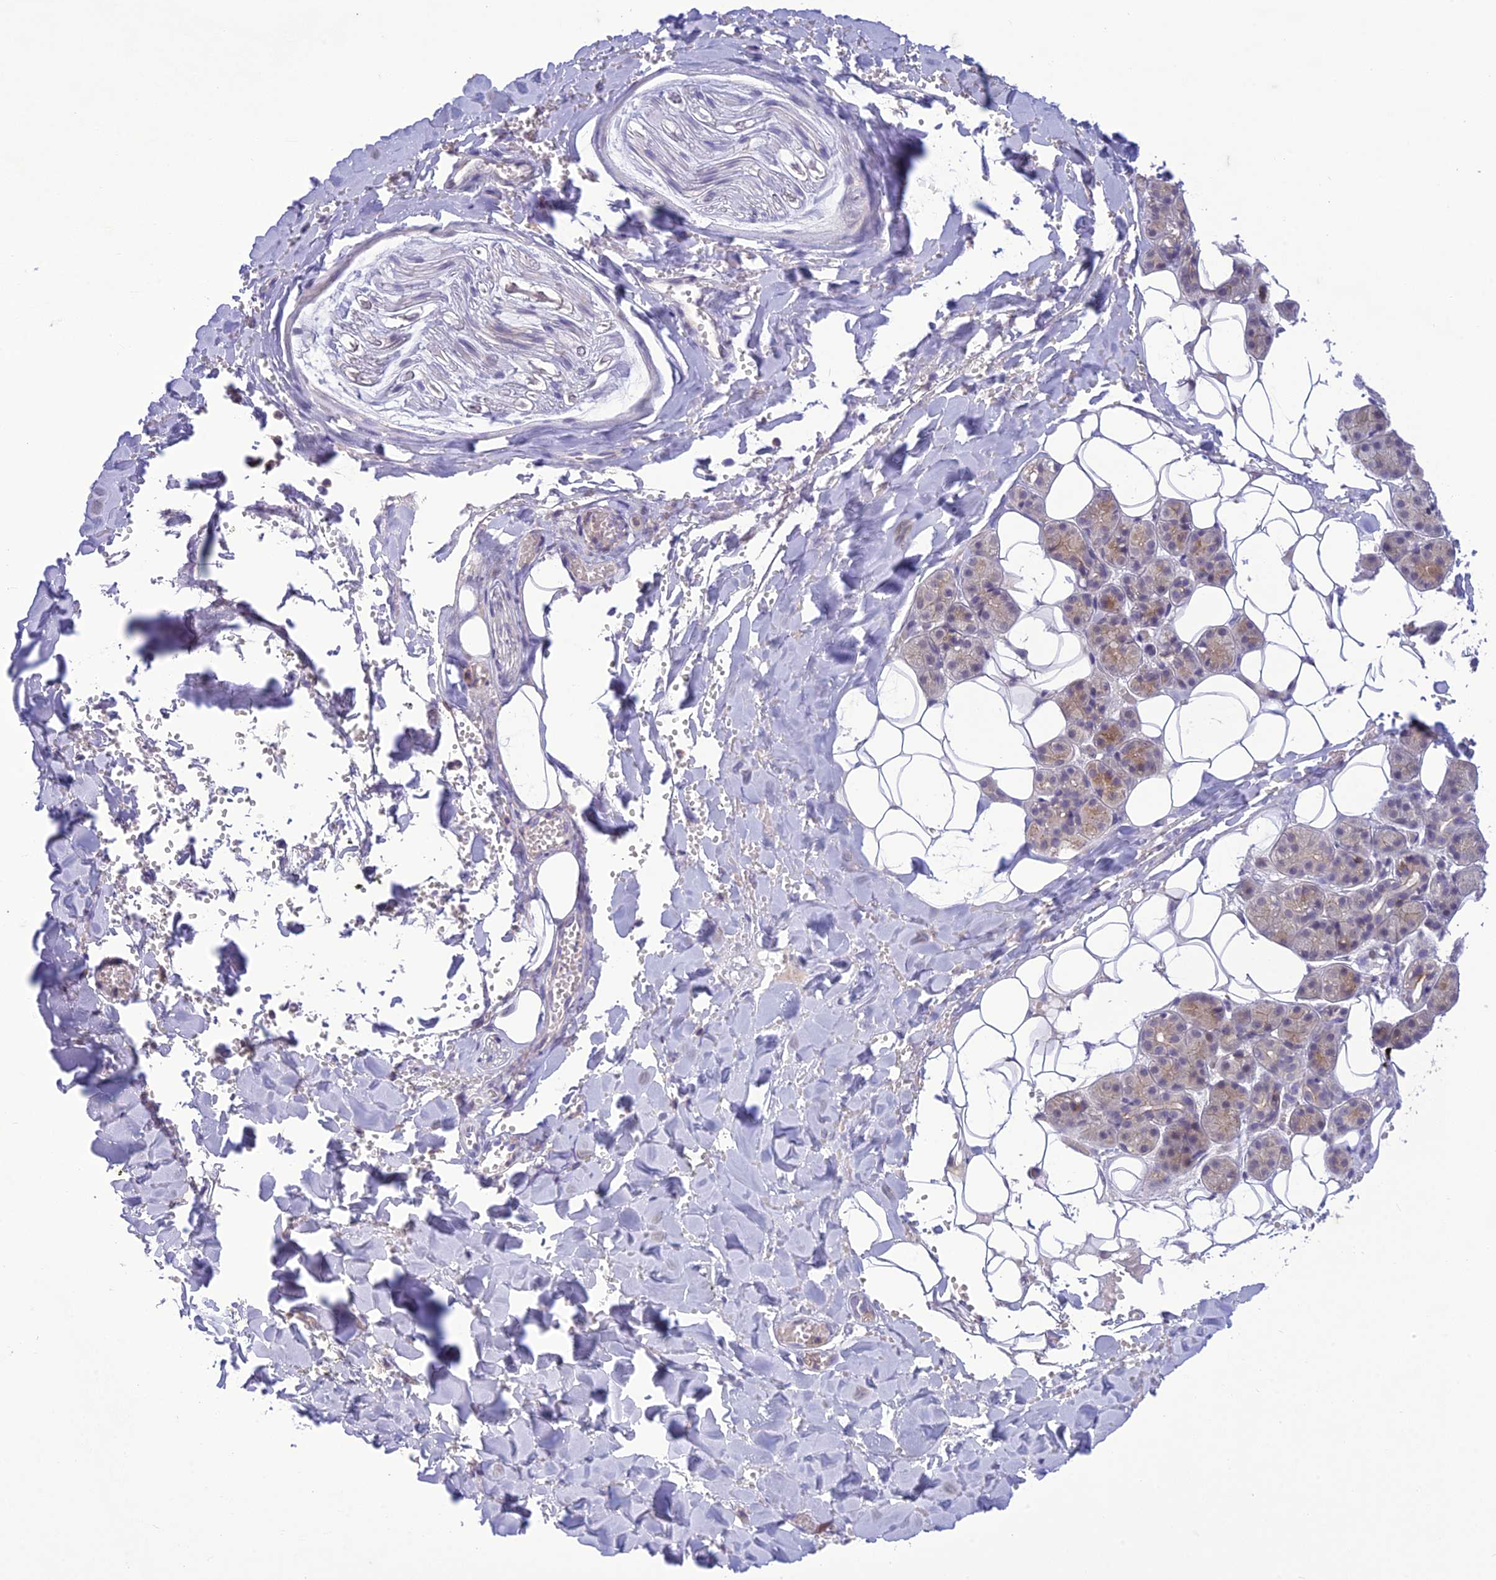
{"staining": {"intensity": "weak", "quantity": "<25%", "location": "cytoplasmic/membranous"}, "tissue": "salivary gland", "cell_type": "Glandular cells", "image_type": "normal", "snomed": [{"axis": "morphology", "description": "Normal tissue, NOS"}, {"axis": "topography", "description": "Salivary gland"}], "caption": "Immunohistochemistry histopathology image of unremarkable salivary gland stained for a protein (brown), which demonstrates no staining in glandular cells.", "gene": "ITGAE", "patient": {"sex": "female", "age": 33}}